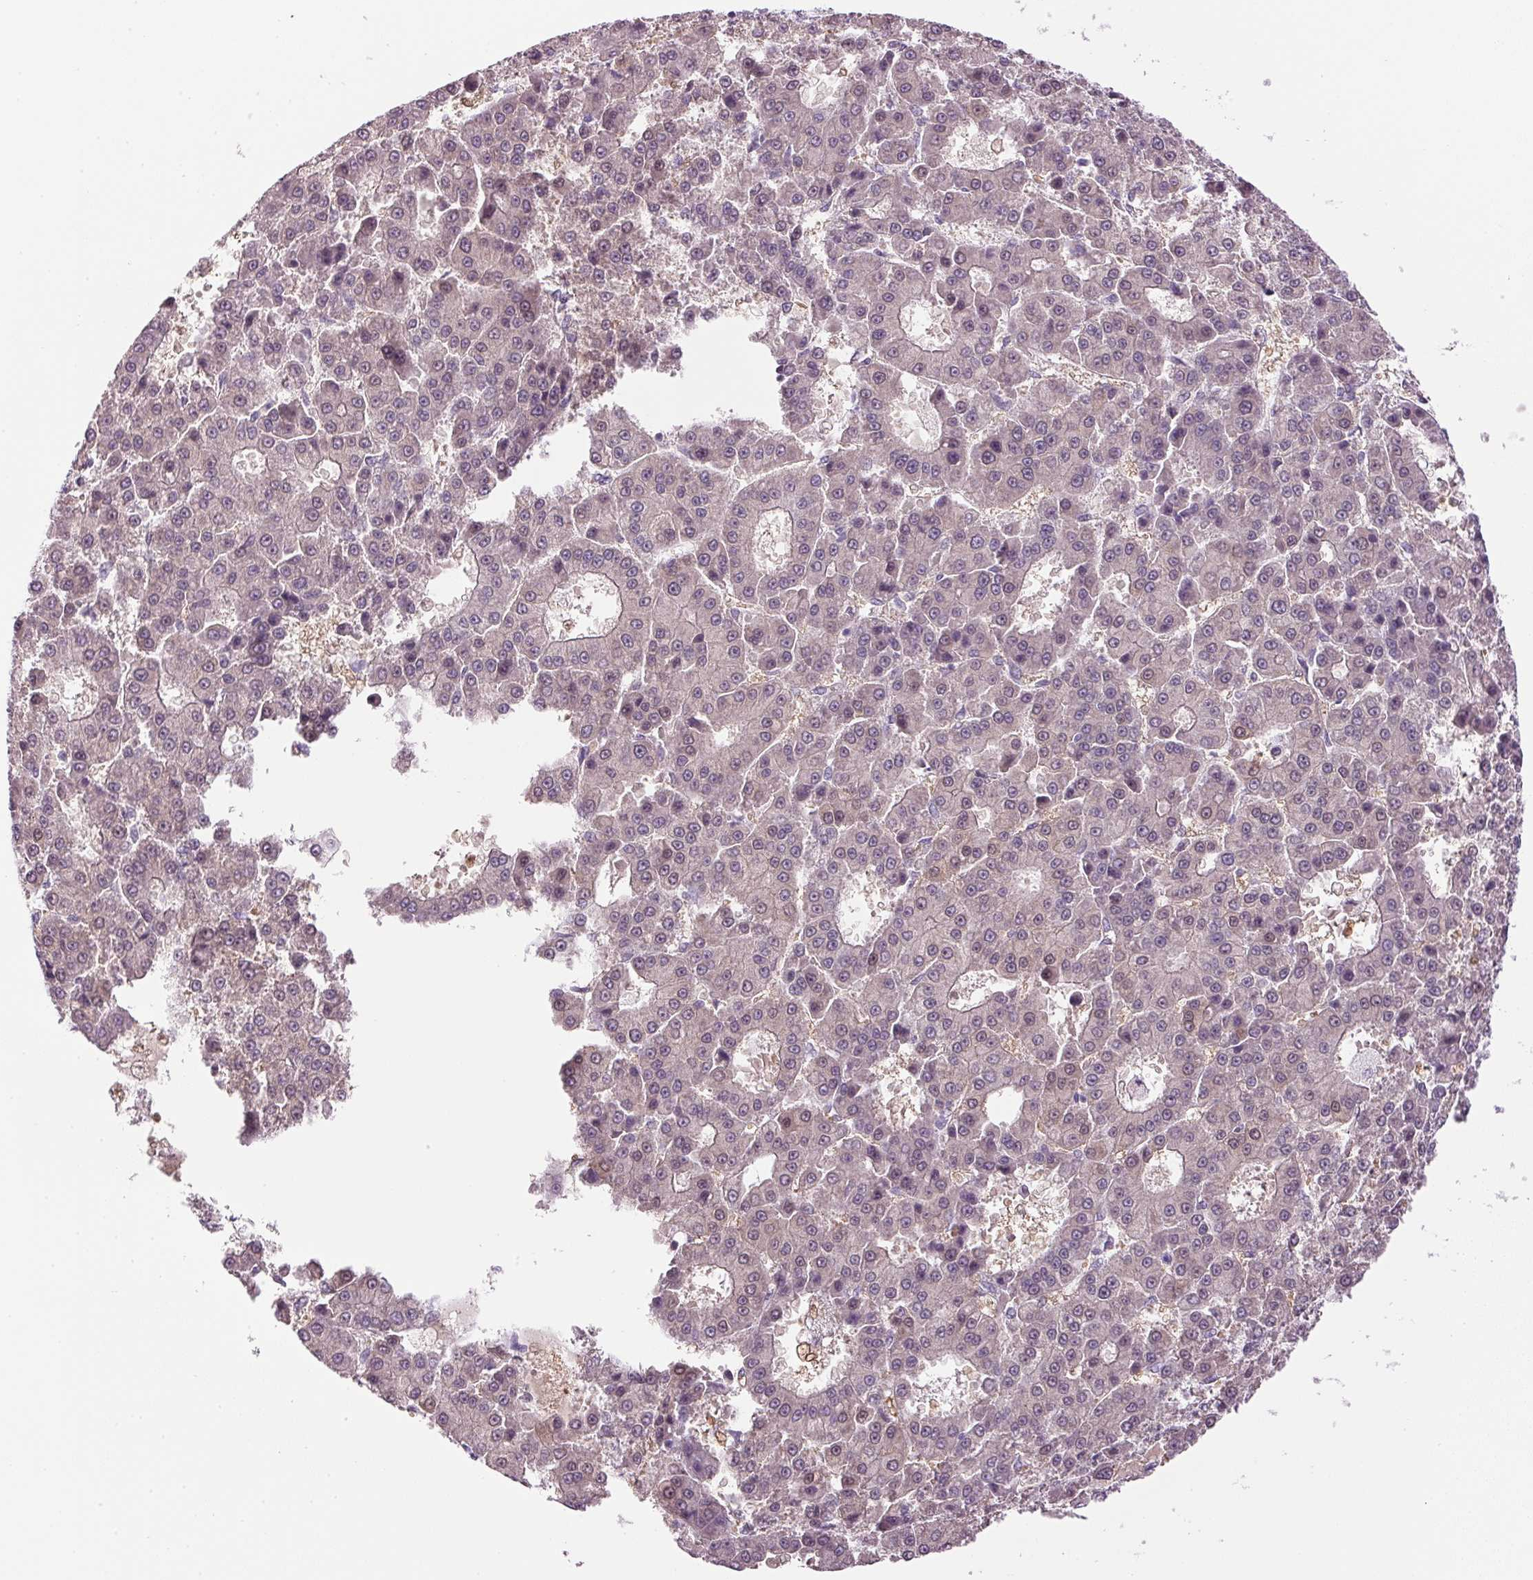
{"staining": {"intensity": "weak", "quantity": "<25%", "location": "nuclear"}, "tissue": "liver cancer", "cell_type": "Tumor cells", "image_type": "cancer", "snomed": [{"axis": "morphology", "description": "Carcinoma, Hepatocellular, NOS"}, {"axis": "topography", "description": "Liver"}], "caption": "Immunohistochemistry histopathology image of neoplastic tissue: liver cancer (hepatocellular carcinoma) stained with DAB shows no significant protein staining in tumor cells.", "gene": "PPP1R1A", "patient": {"sex": "male", "age": 70}}